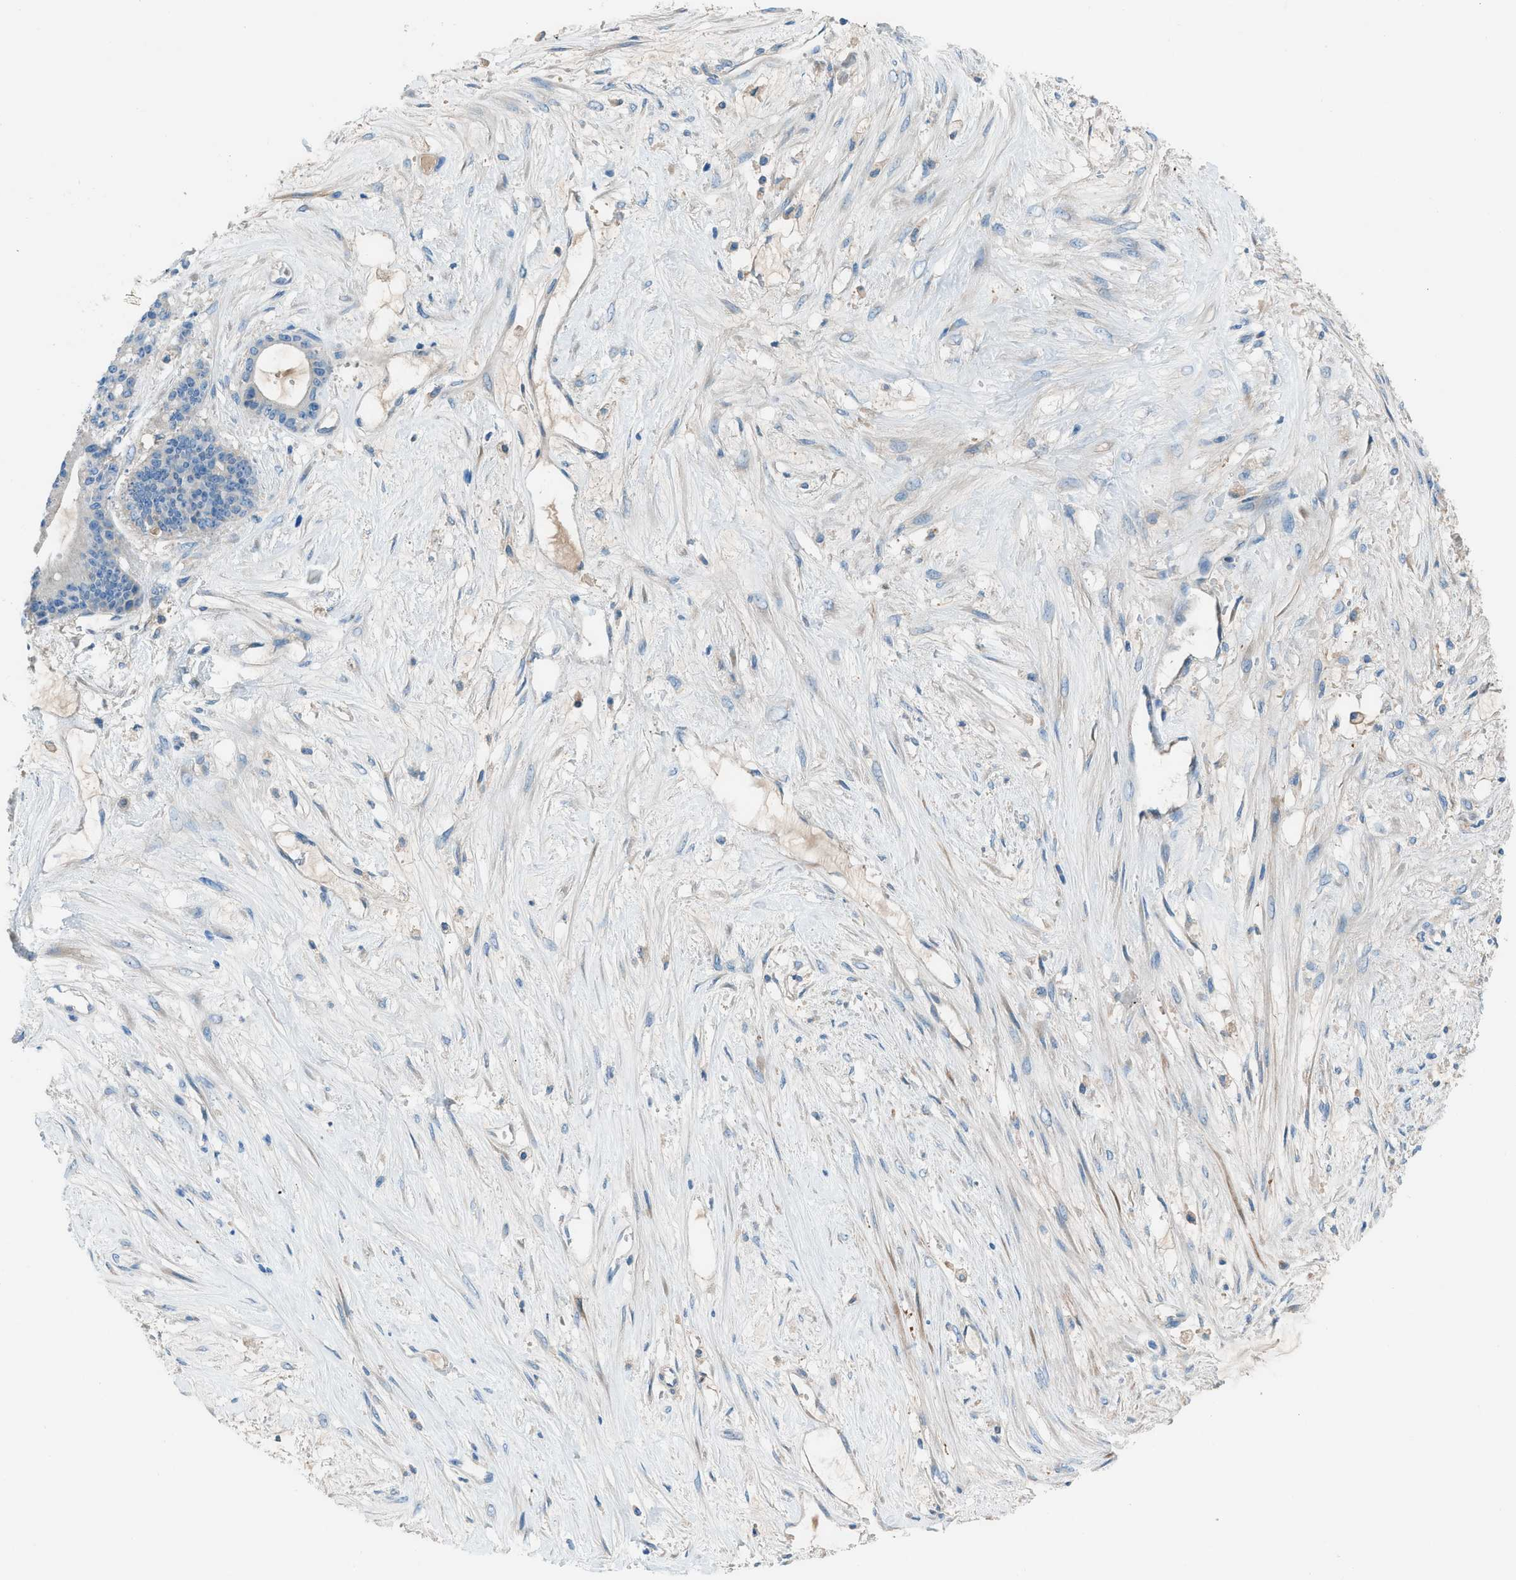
{"staining": {"intensity": "negative", "quantity": "none", "location": "none"}, "tissue": "liver cancer", "cell_type": "Tumor cells", "image_type": "cancer", "snomed": [{"axis": "morphology", "description": "Cholangiocarcinoma"}, {"axis": "topography", "description": "Liver"}], "caption": "This photomicrograph is of liver cholangiocarcinoma stained with immunohistochemistry (IHC) to label a protein in brown with the nuclei are counter-stained blue. There is no staining in tumor cells.", "gene": "C5AR2", "patient": {"sex": "female", "age": 73}}